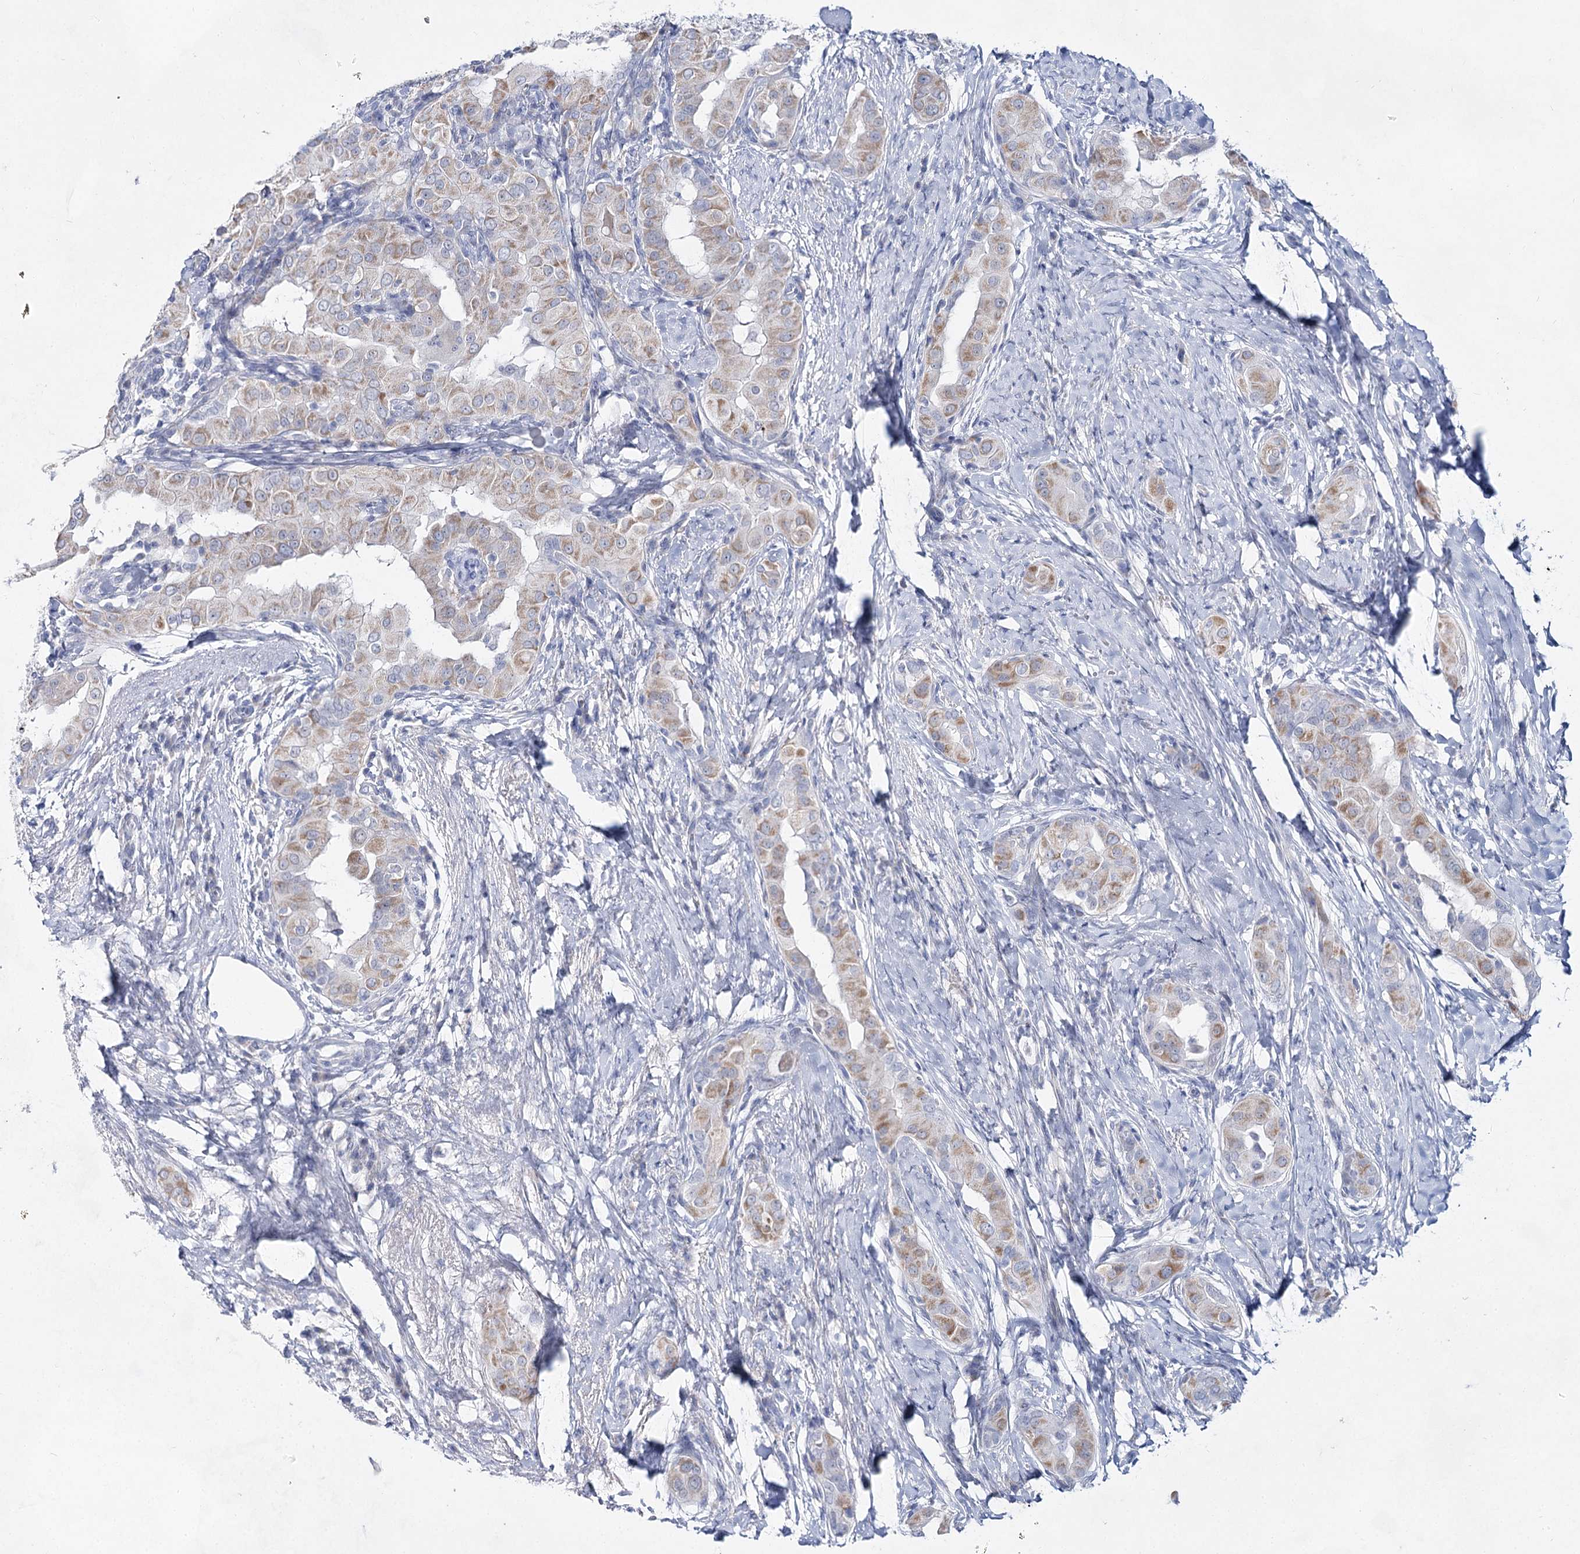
{"staining": {"intensity": "moderate", "quantity": ">75%", "location": "cytoplasmic/membranous"}, "tissue": "thyroid cancer", "cell_type": "Tumor cells", "image_type": "cancer", "snomed": [{"axis": "morphology", "description": "Papillary adenocarcinoma, NOS"}, {"axis": "topography", "description": "Thyroid gland"}], "caption": "Protein expression analysis of human thyroid papillary adenocarcinoma reveals moderate cytoplasmic/membranous staining in approximately >75% of tumor cells.", "gene": "BPHL", "patient": {"sex": "male", "age": 33}}